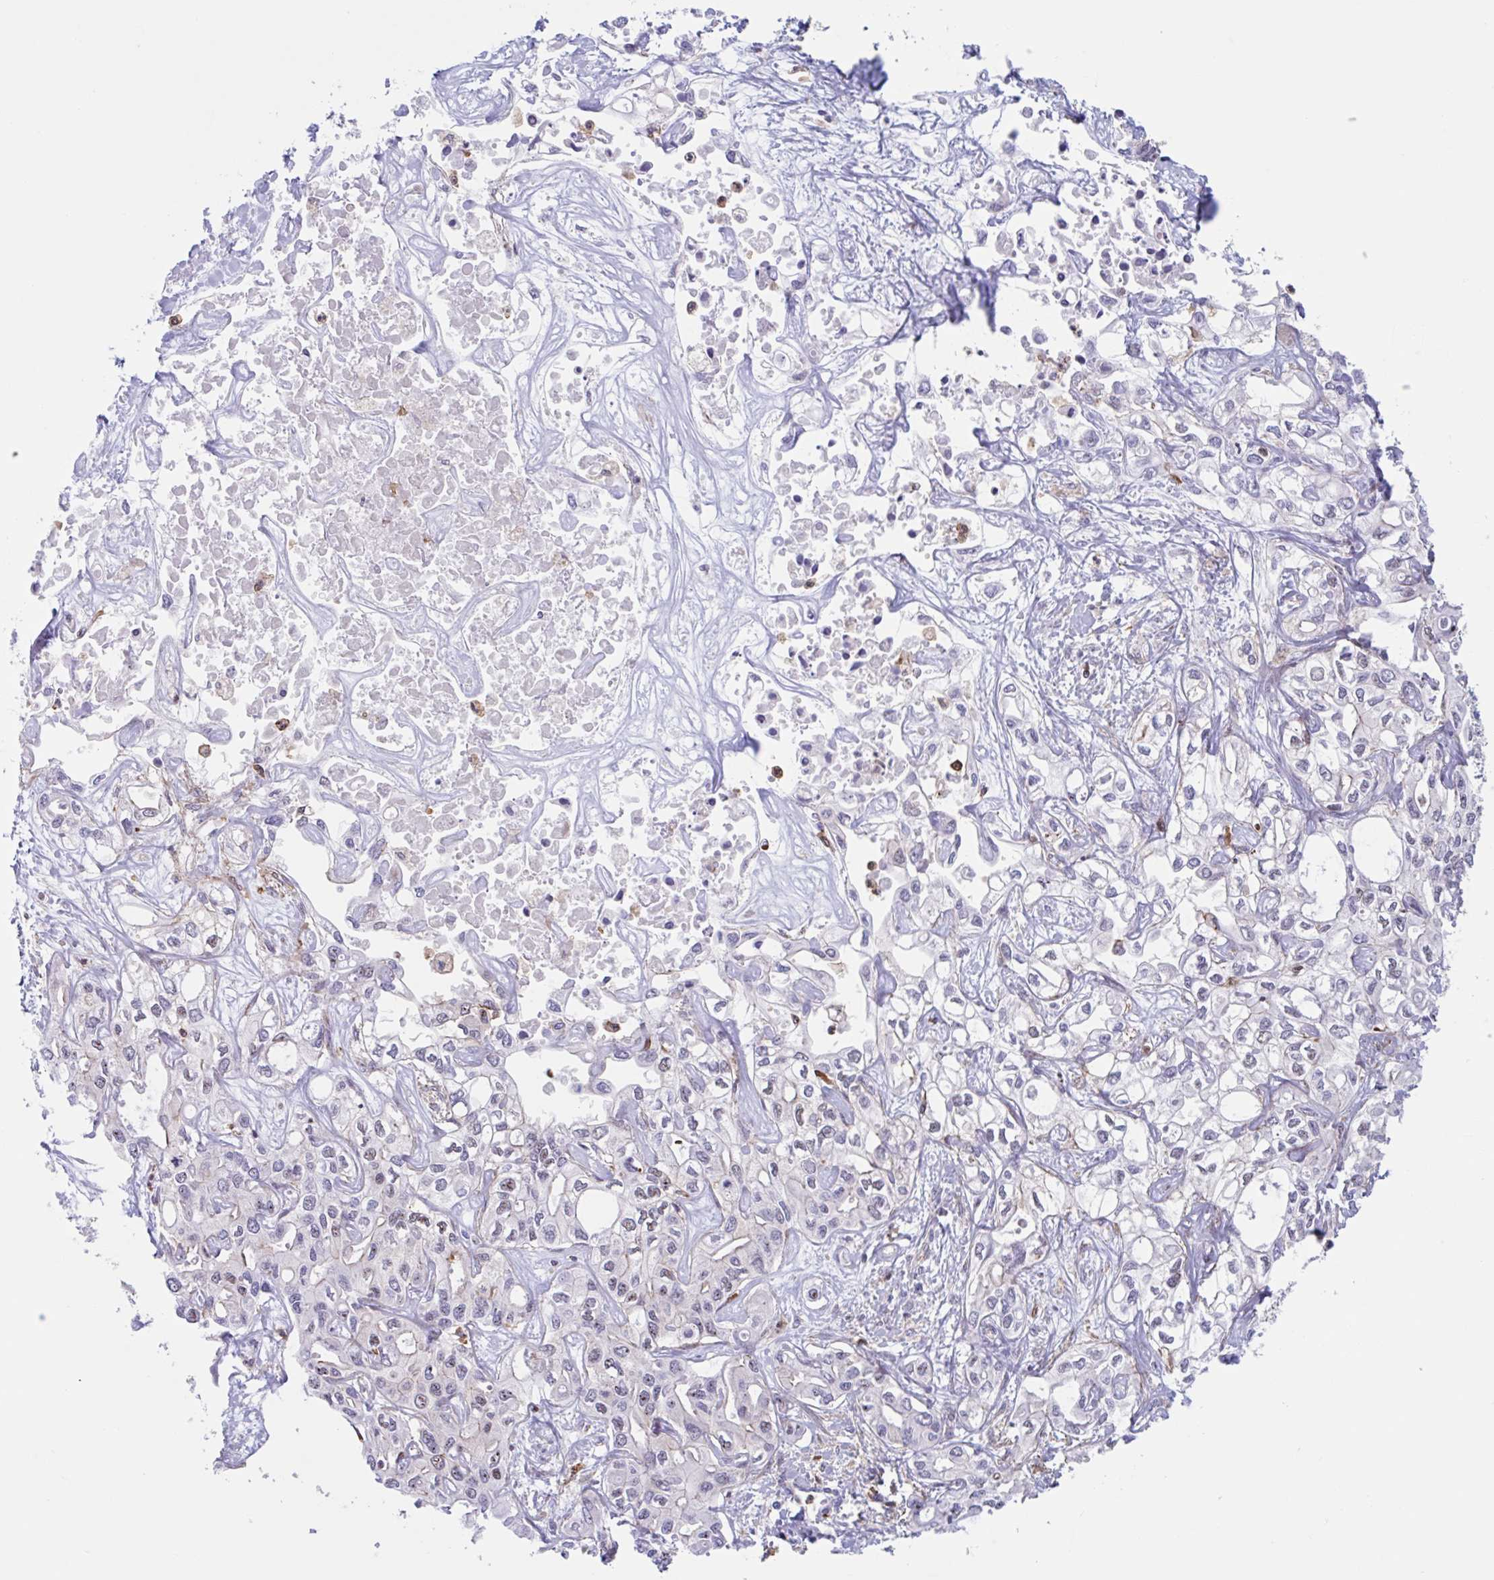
{"staining": {"intensity": "negative", "quantity": "none", "location": "none"}, "tissue": "liver cancer", "cell_type": "Tumor cells", "image_type": "cancer", "snomed": [{"axis": "morphology", "description": "Cholangiocarcinoma"}, {"axis": "topography", "description": "Liver"}], "caption": "Immunohistochemistry photomicrograph of neoplastic tissue: liver cancer (cholangiocarcinoma) stained with DAB (3,3'-diaminobenzidine) exhibits no significant protein positivity in tumor cells.", "gene": "EFHD1", "patient": {"sex": "female", "age": 64}}